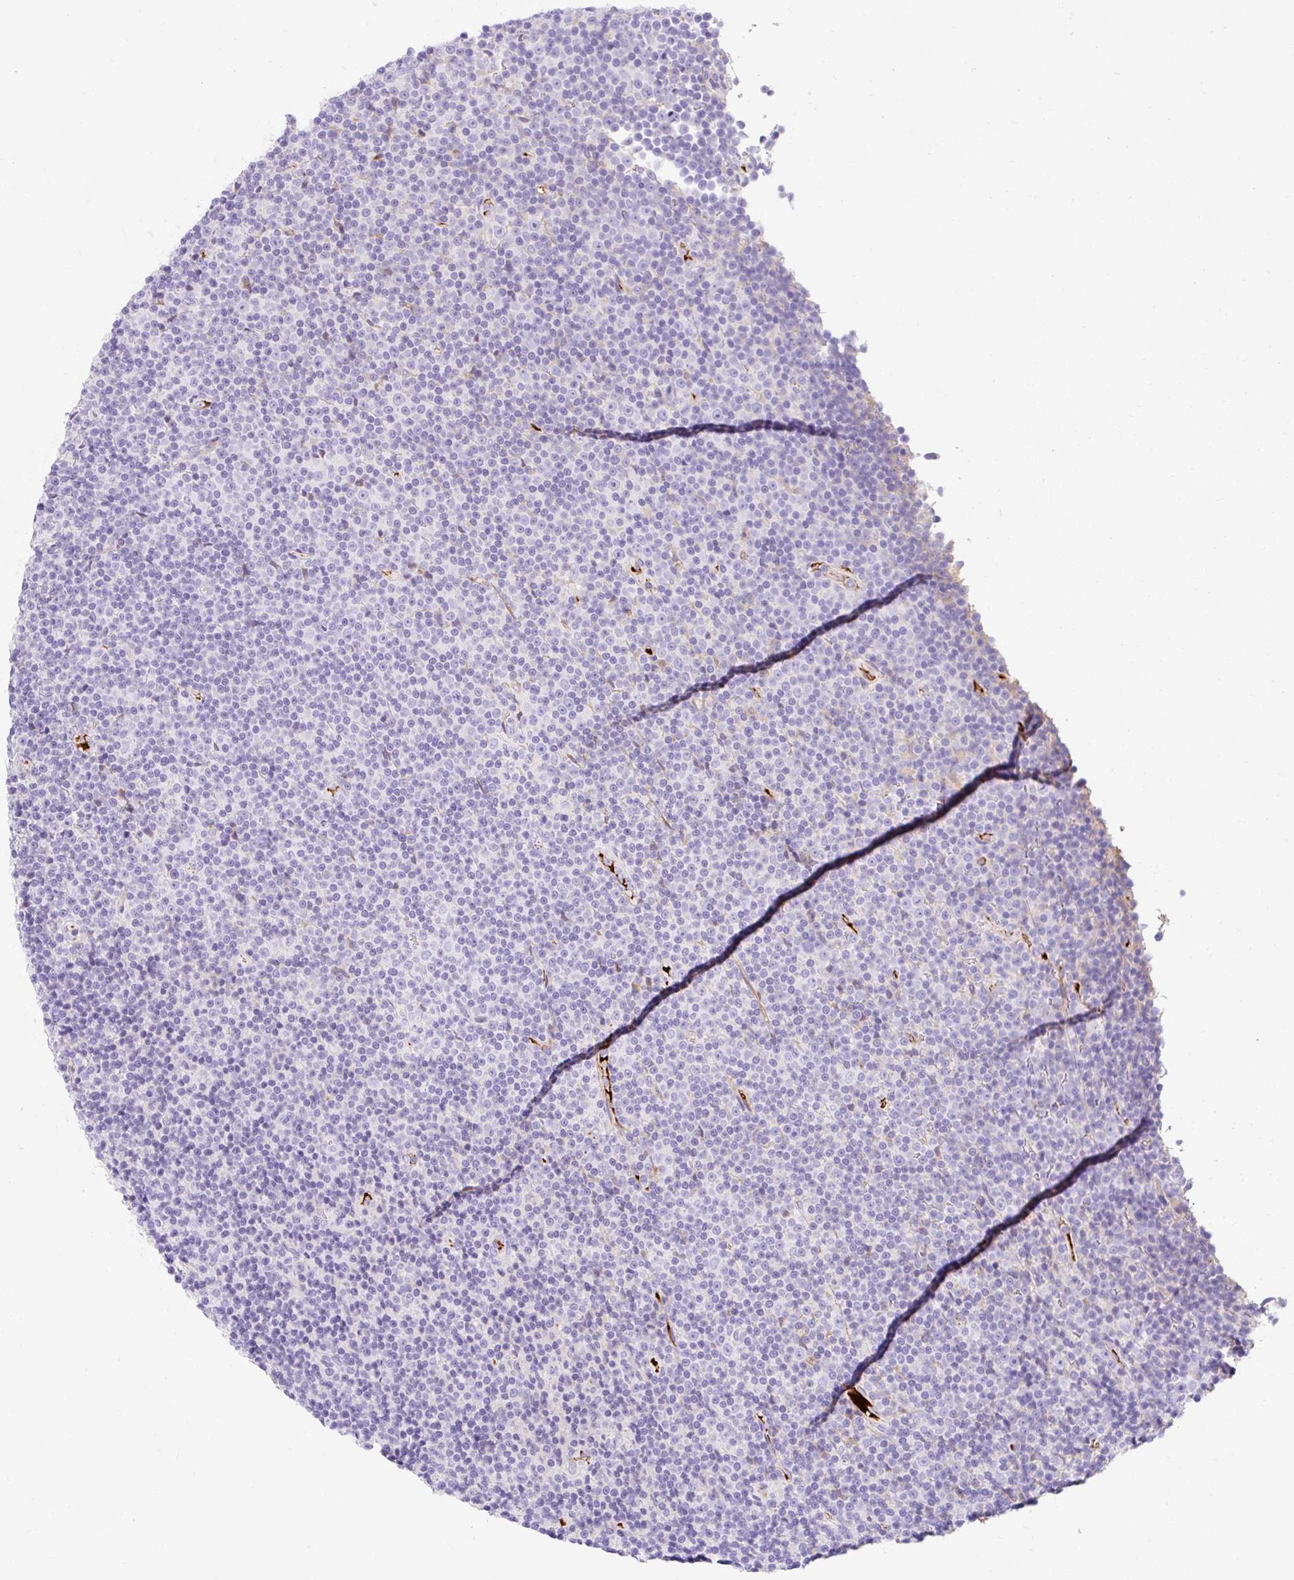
{"staining": {"intensity": "negative", "quantity": "none", "location": "none"}, "tissue": "lymphoma", "cell_type": "Tumor cells", "image_type": "cancer", "snomed": [{"axis": "morphology", "description": "Malignant lymphoma, non-Hodgkin's type, Low grade"}, {"axis": "topography", "description": "Lymph node"}], "caption": "This is an immunohistochemistry (IHC) photomicrograph of human lymphoma. There is no staining in tumor cells.", "gene": "APOC4-APOC2", "patient": {"sex": "female", "age": 67}}